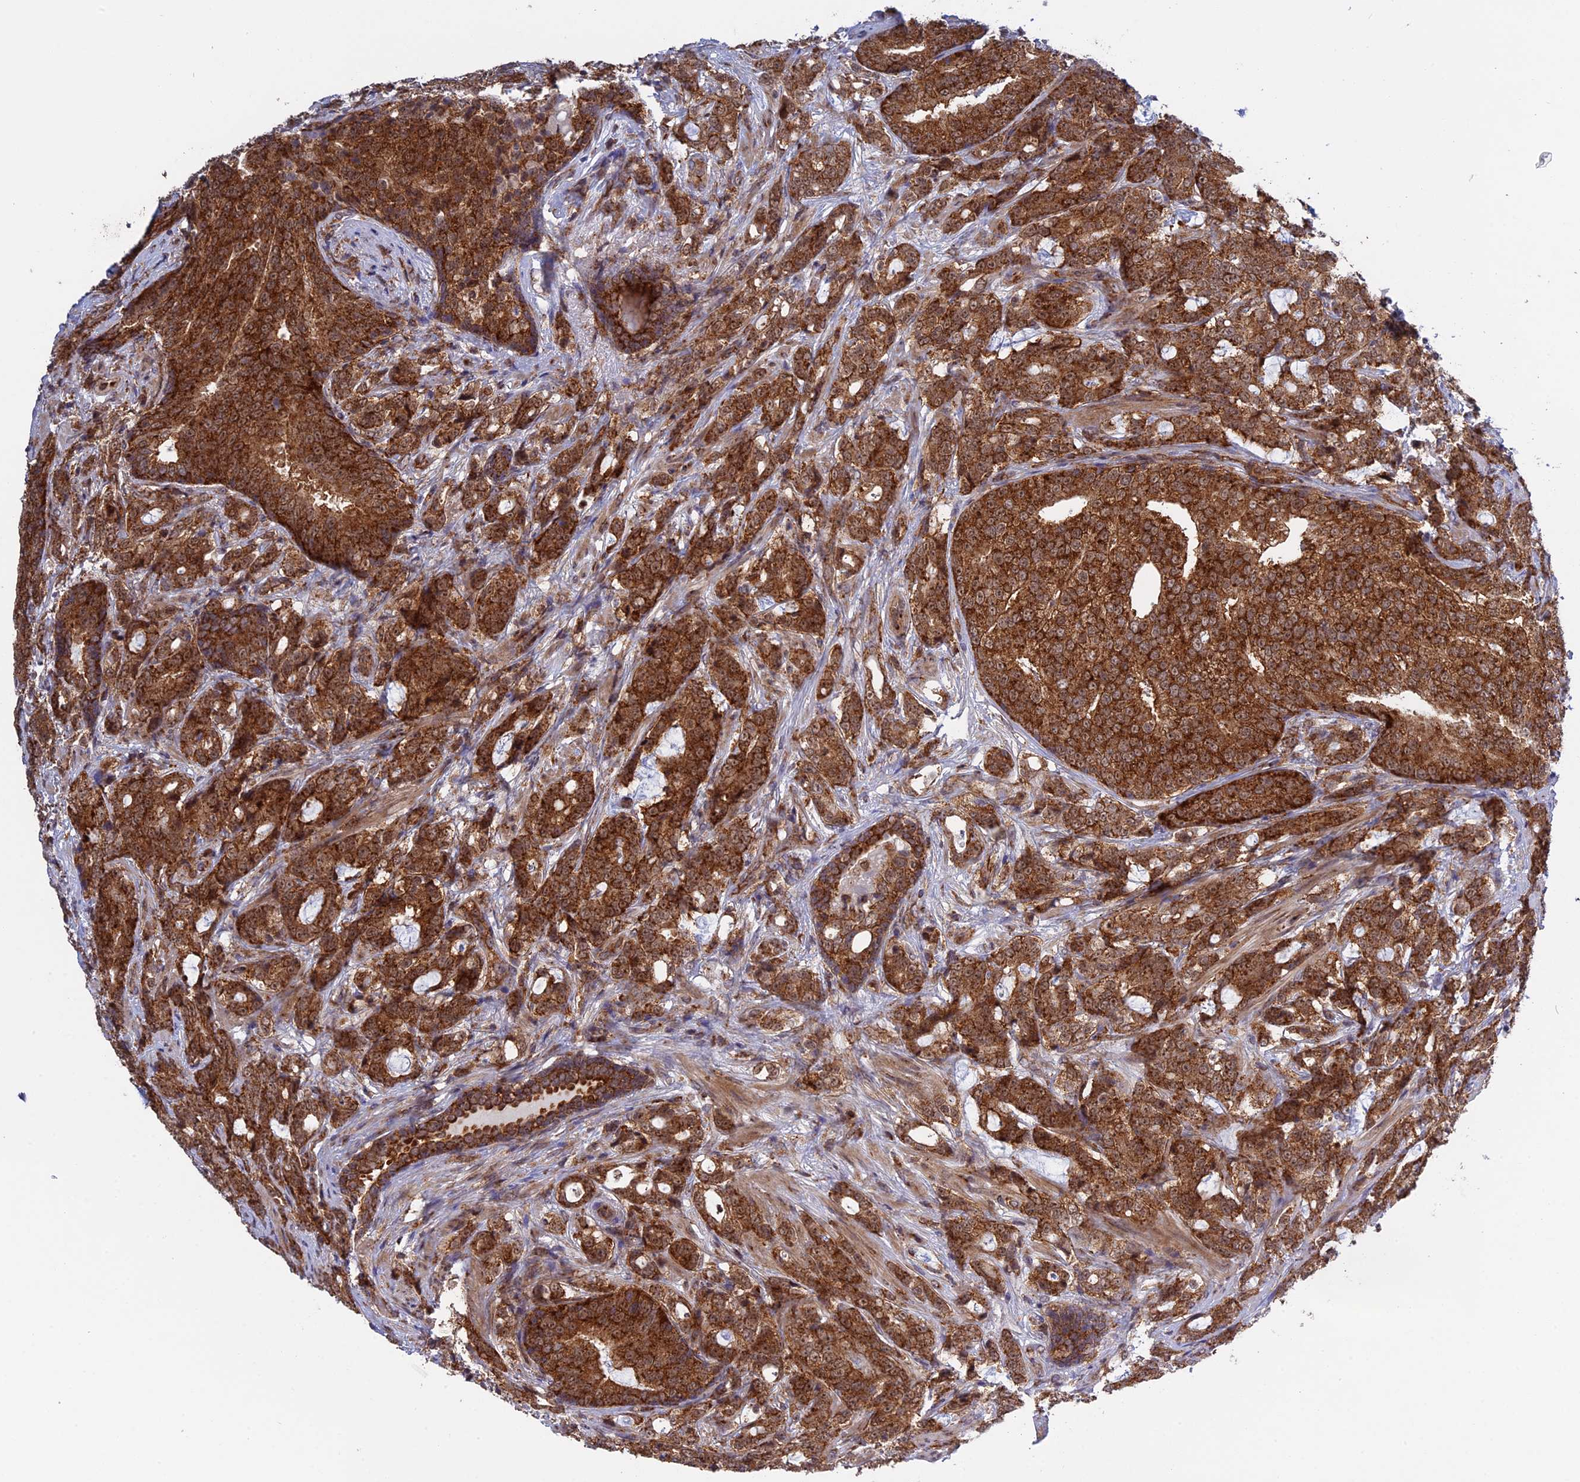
{"staining": {"intensity": "strong", "quantity": ">75%", "location": "cytoplasmic/membranous"}, "tissue": "prostate cancer", "cell_type": "Tumor cells", "image_type": "cancer", "snomed": [{"axis": "morphology", "description": "Adenocarcinoma, High grade"}, {"axis": "topography", "description": "Prostate"}], "caption": "High-grade adenocarcinoma (prostate) was stained to show a protein in brown. There is high levels of strong cytoplasmic/membranous positivity in about >75% of tumor cells. (DAB (3,3'-diaminobenzidine) IHC, brown staining for protein, blue staining for nuclei).", "gene": "CLINT1", "patient": {"sex": "male", "age": 67}}